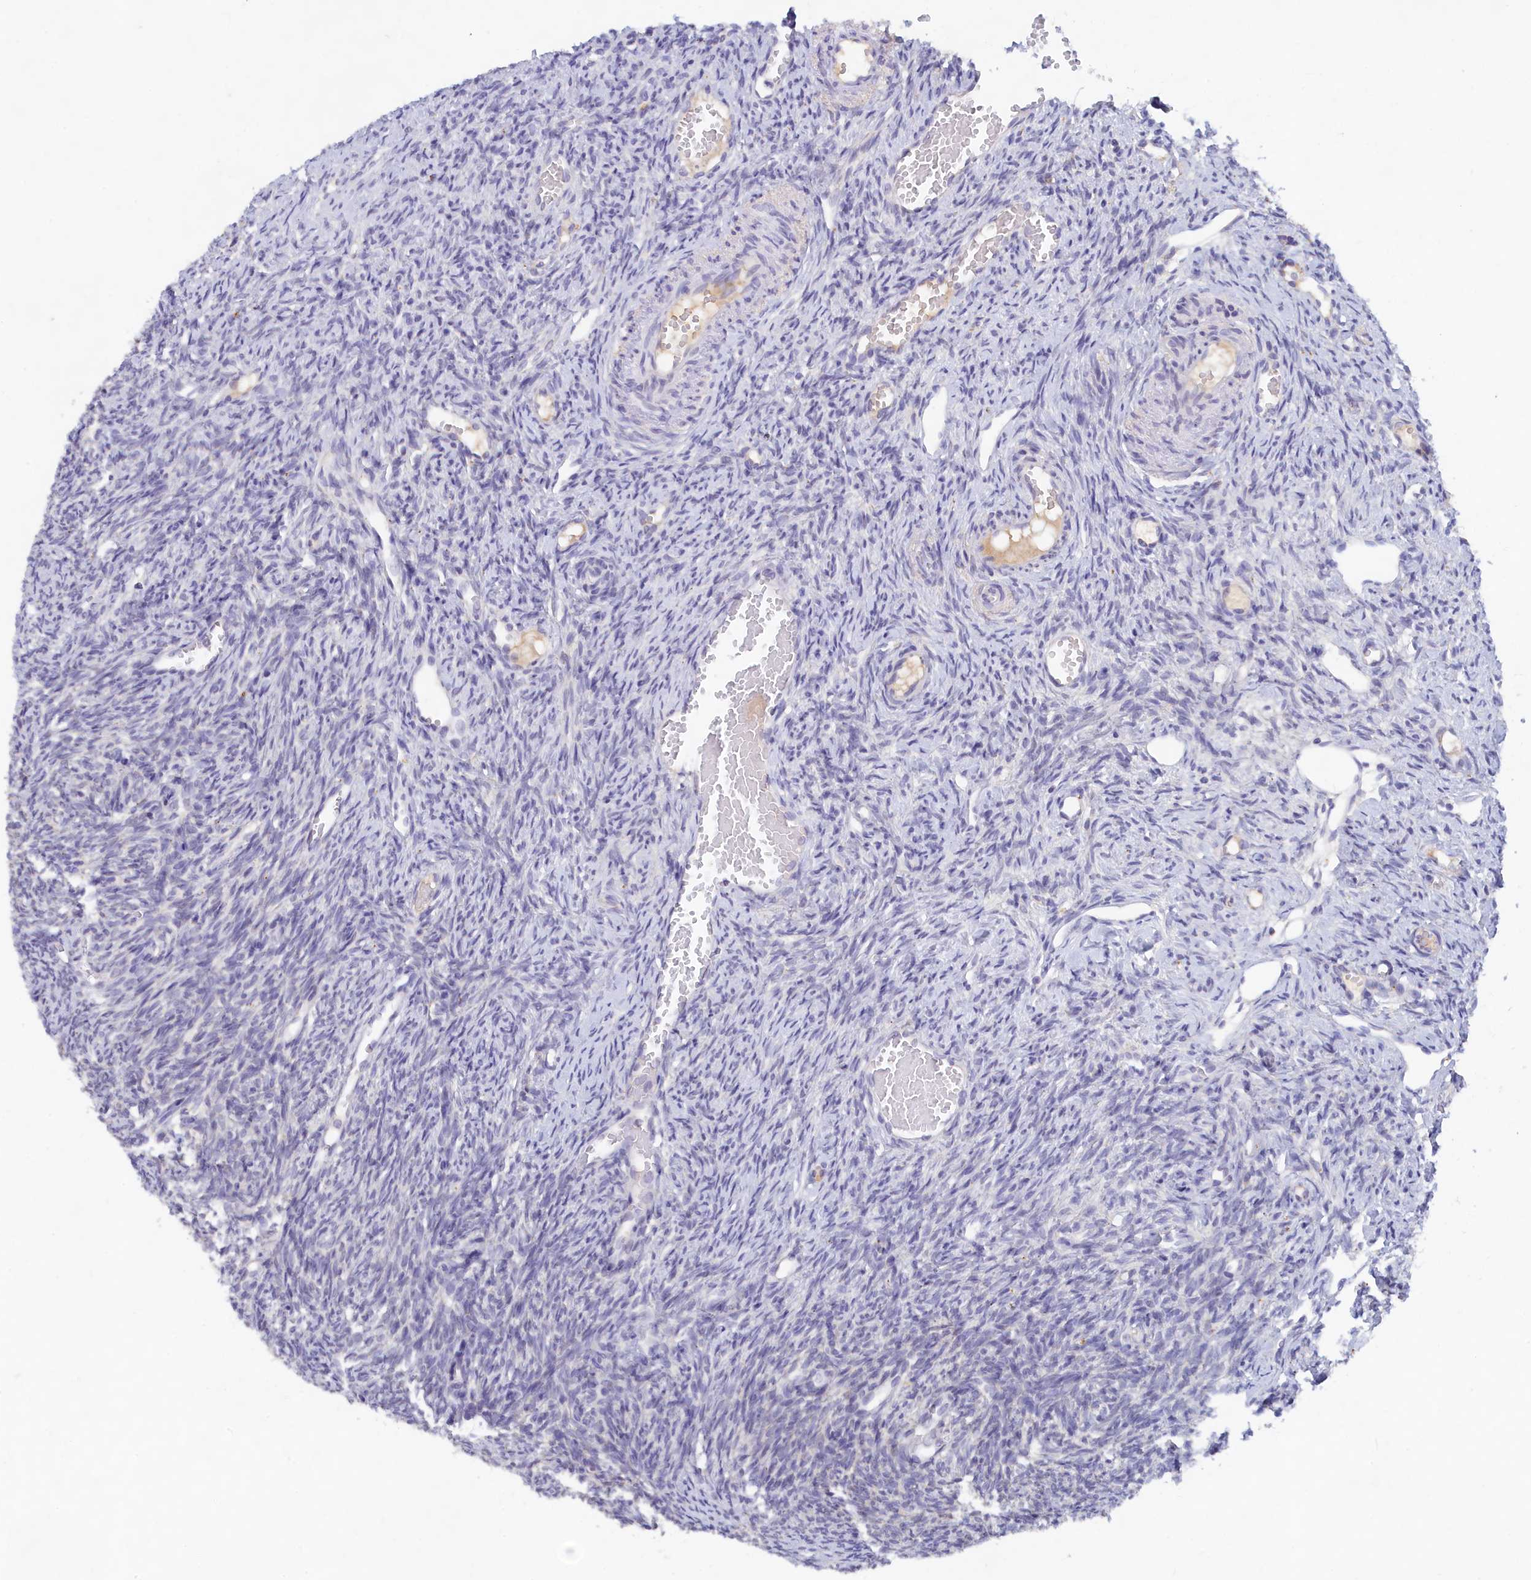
{"staining": {"intensity": "negative", "quantity": "none", "location": "none"}, "tissue": "ovary", "cell_type": "Ovarian stroma cells", "image_type": "normal", "snomed": [{"axis": "morphology", "description": "Normal tissue, NOS"}, {"axis": "topography", "description": "Ovary"}], "caption": "Immunohistochemistry (IHC) of benign ovary displays no staining in ovarian stroma cells.", "gene": "LRIF1", "patient": {"sex": "female", "age": 51}}